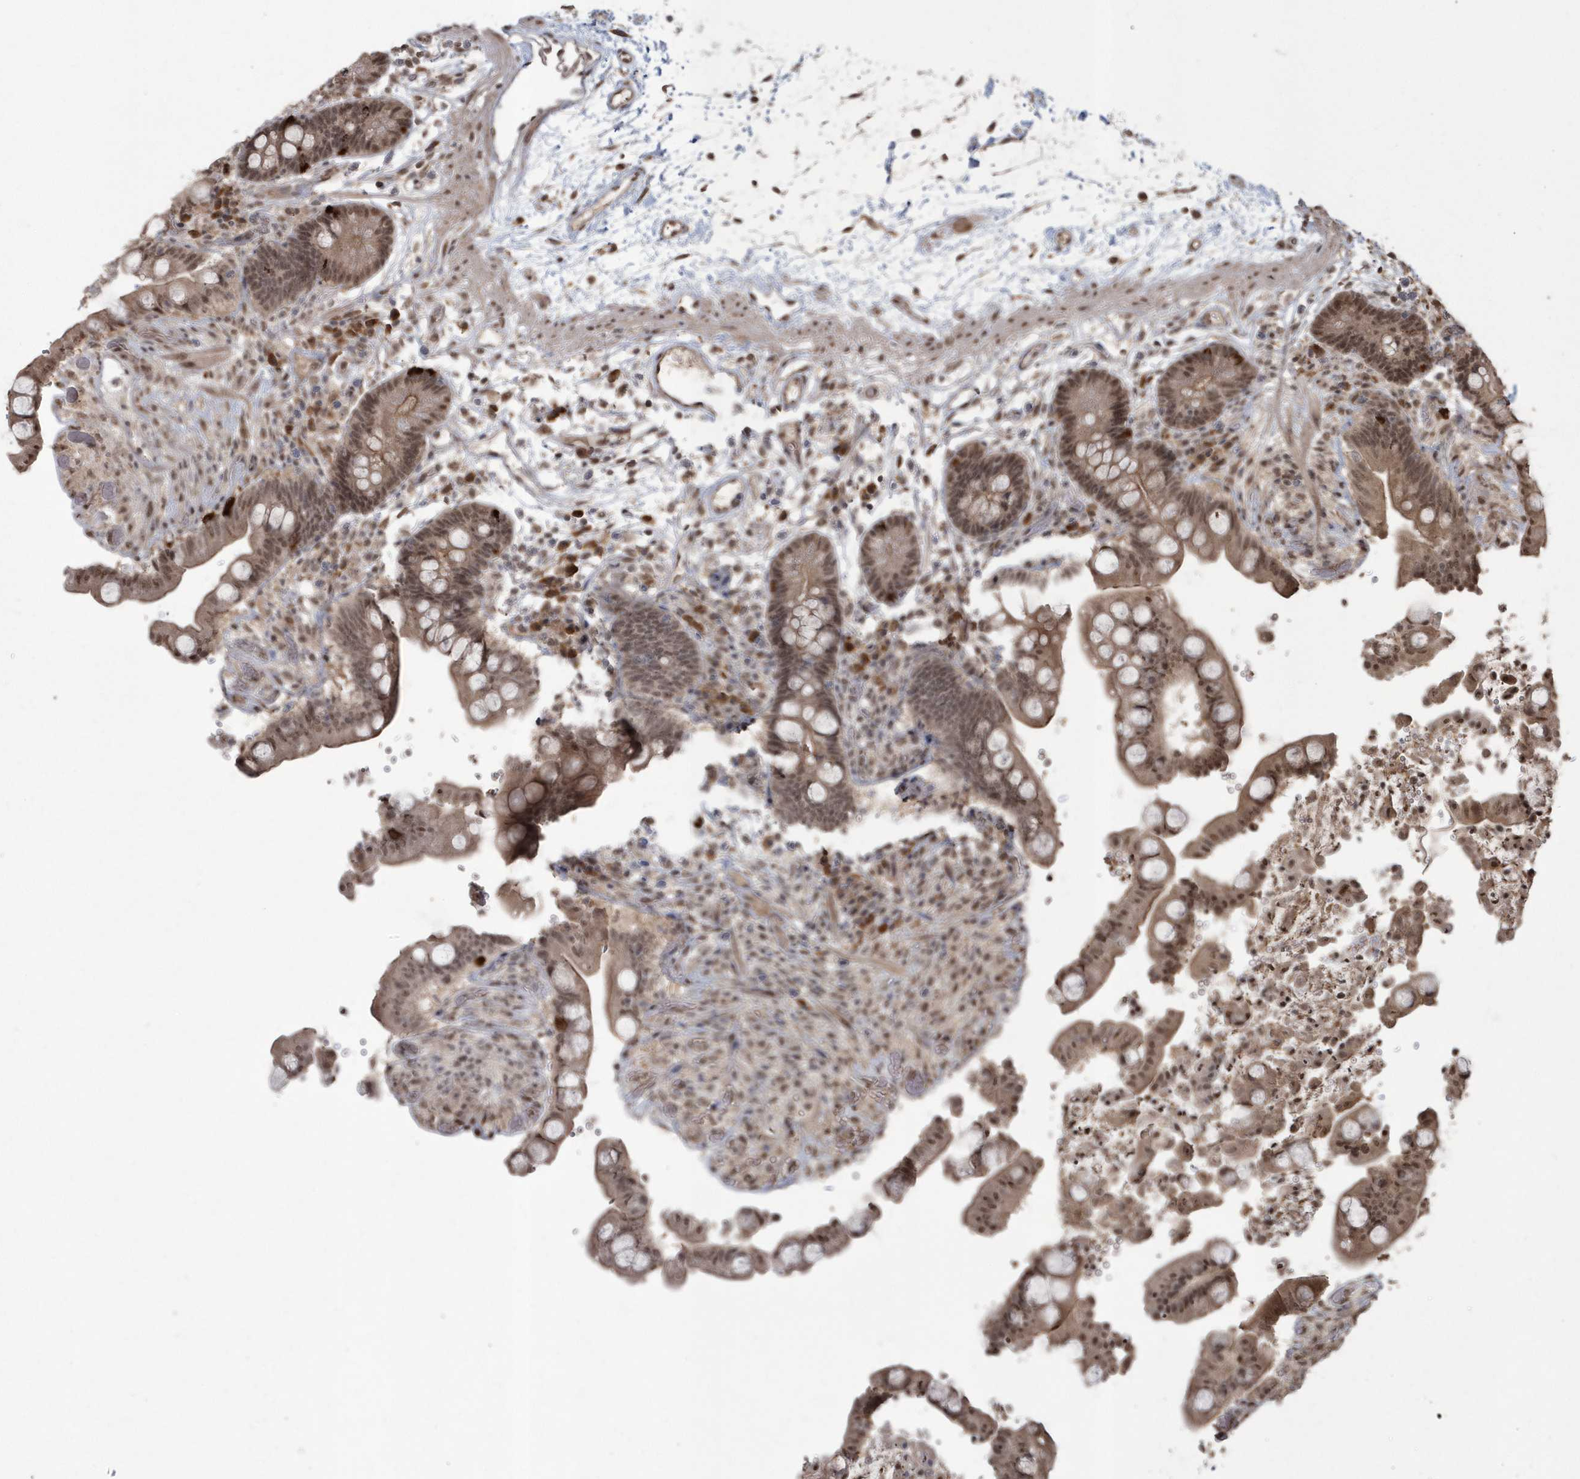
{"staining": {"intensity": "moderate", "quantity": ">75%", "location": "cytoplasmic/membranous,nuclear"}, "tissue": "colon", "cell_type": "Endothelial cells", "image_type": "normal", "snomed": [{"axis": "morphology", "description": "Normal tissue, NOS"}, {"axis": "topography", "description": "Colon"}], "caption": "Moderate cytoplasmic/membranous,nuclear expression for a protein is seen in approximately >75% of endothelial cells of unremarkable colon using IHC.", "gene": "EPB41L4A", "patient": {"sex": "male", "age": 73}}